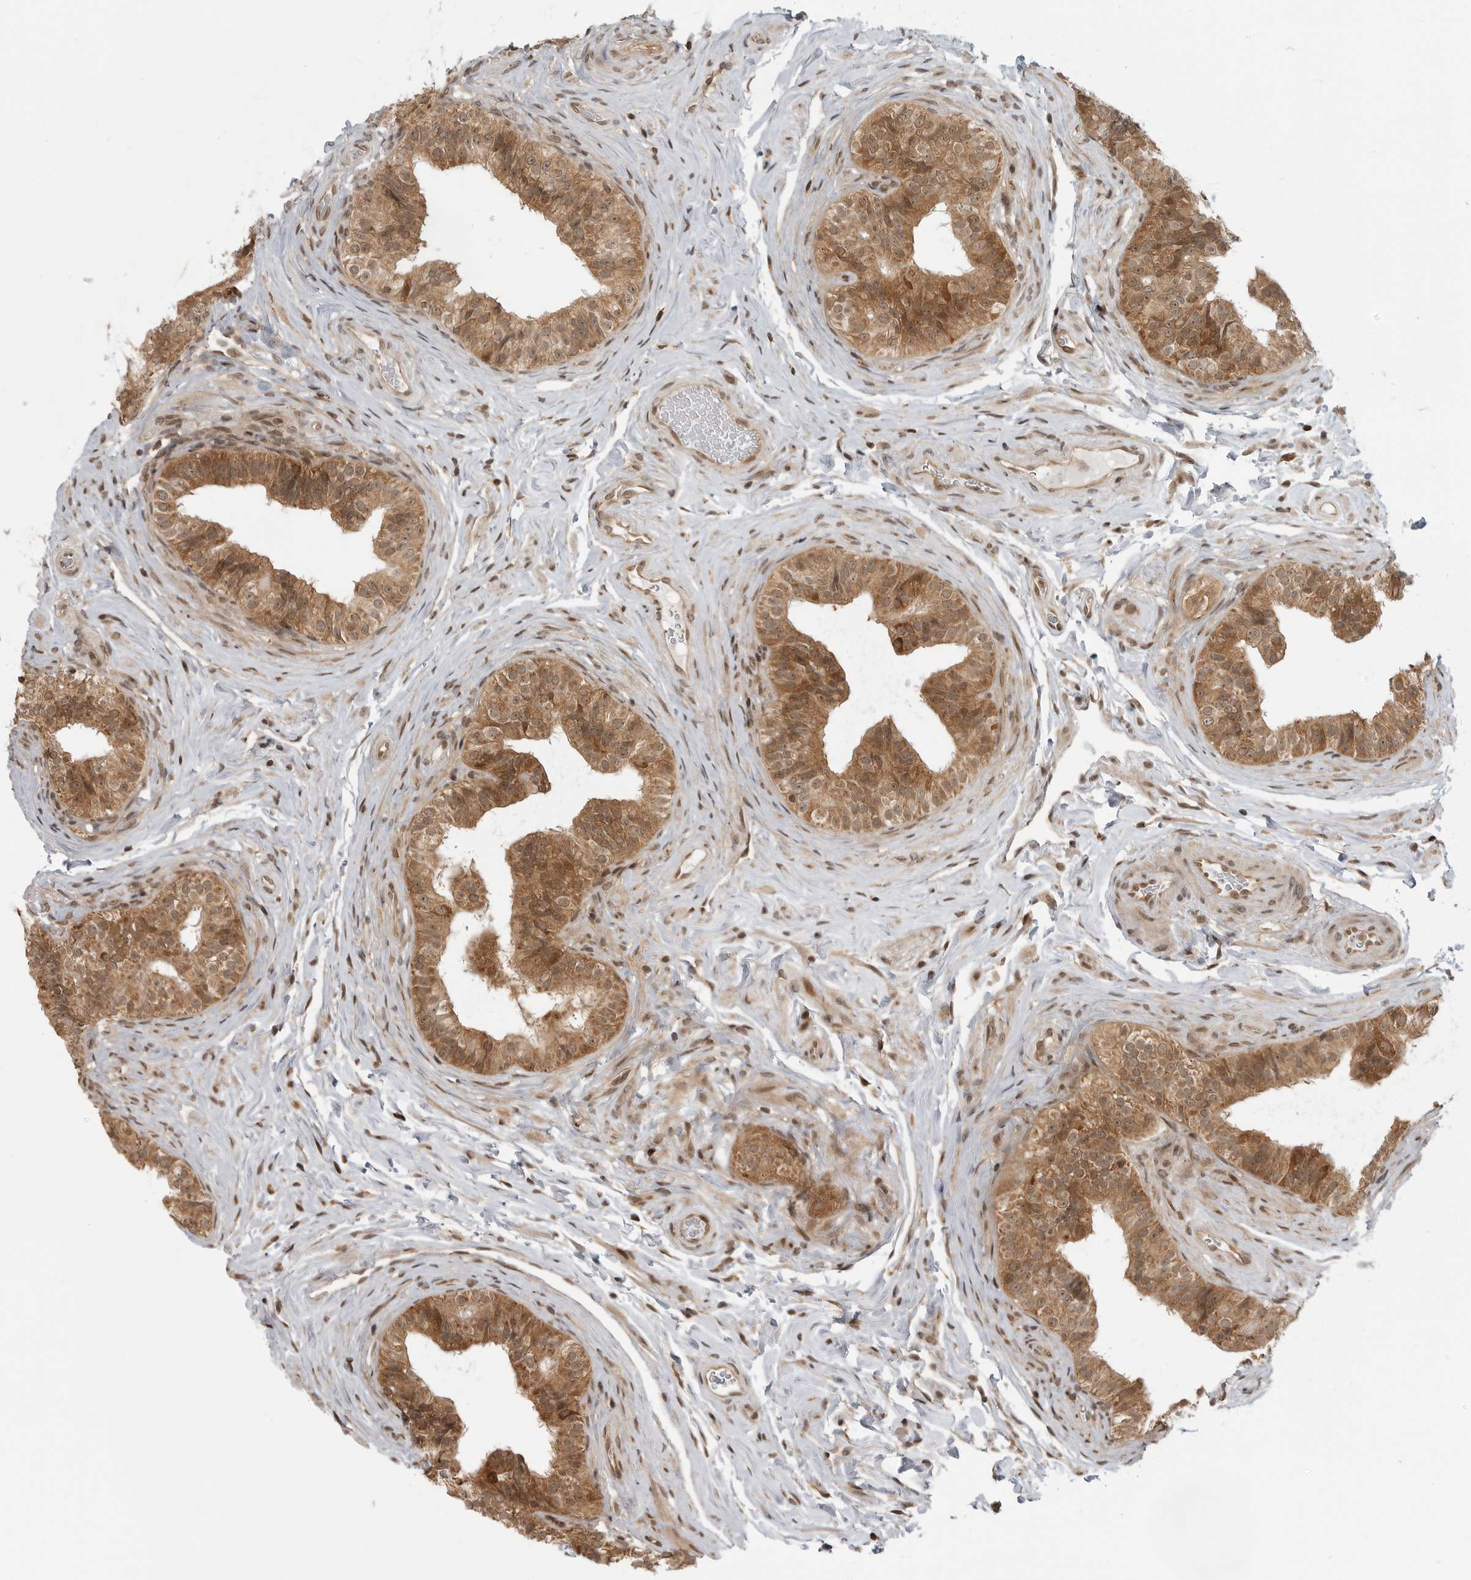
{"staining": {"intensity": "moderate", "quantity": ">75%", "location": "cytoplasmic/membranous,nuclear"}, "tissue": "epididymis", "cell_type": "Glandular cells", "image_type": "normal", "snomed": [{"axis": "morphology", "description": "Normal tissue, NOS"}, {"axis": "topography", "description": "Epididymis"}], "caption": "Immunohistochemistry of benign human epididymis demonstrates medium levels of moderate cytoplasmic/membranous,nuclear staining in approximately >75% of glandular cells. (DAB (3,3'-diaminobenzidine) = brown stain, brightfield microscopy at high magnification).", "gene": "SZRD1", "patient": {"sex": "male", "age": 49}}